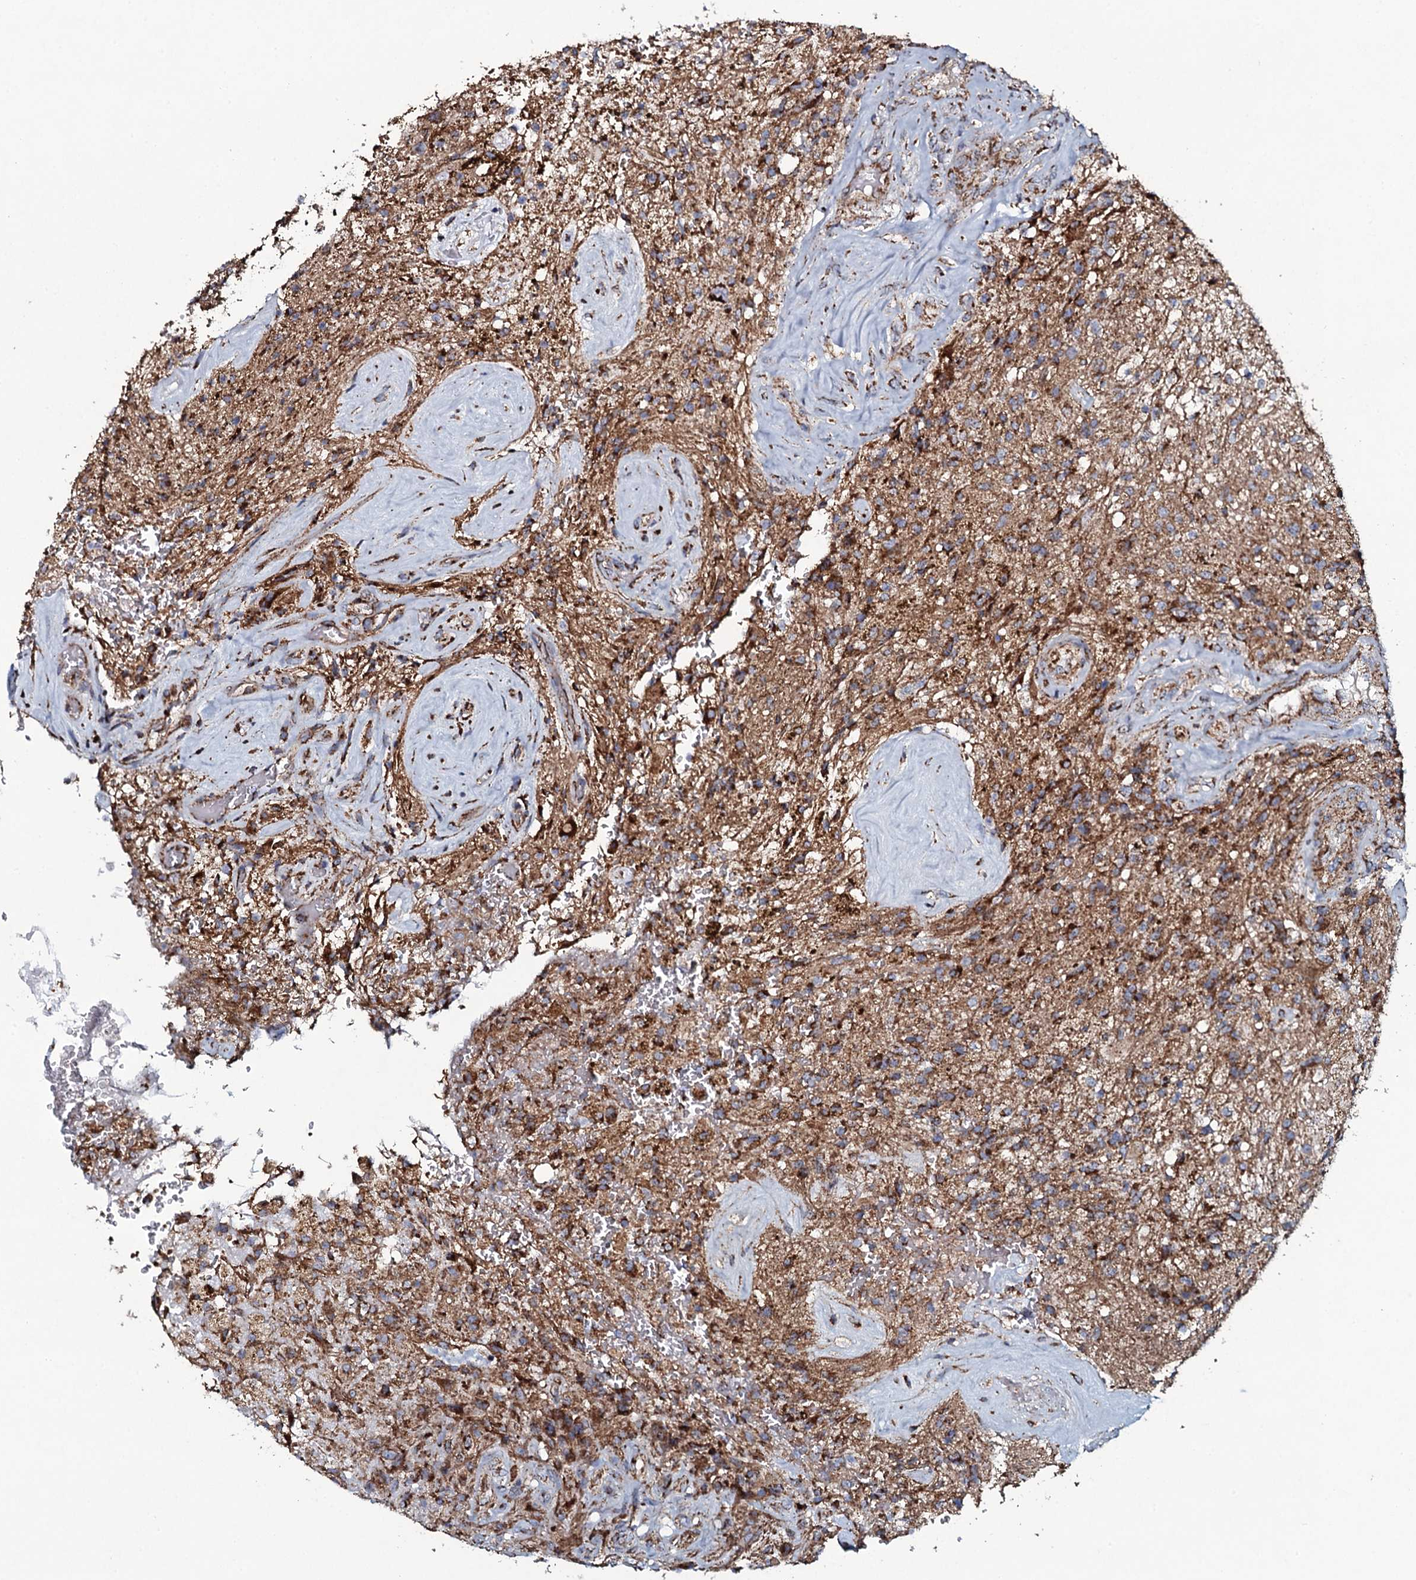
{"staining": {"intensity": "strong", "quantity": "25%-75%", "location": "cytoplasmic/membranous"}, "tissue": "glioma", "cell_type": "Tumor cells", "image_type": "cancer", "snomed": [{"axis": "morphology", "description": "Glioma, malignant, High grade"}, {"axis": "topography", "description": "Brain"}], "caption": "This photomicrograph displays immunohistochemistry staining of glioma, with high strong cytoplasmic/membranous positivity in about 25%-75% of tumor cells.", "gene": "EVC2", "patient": {"sex": "male", "age": 56}}